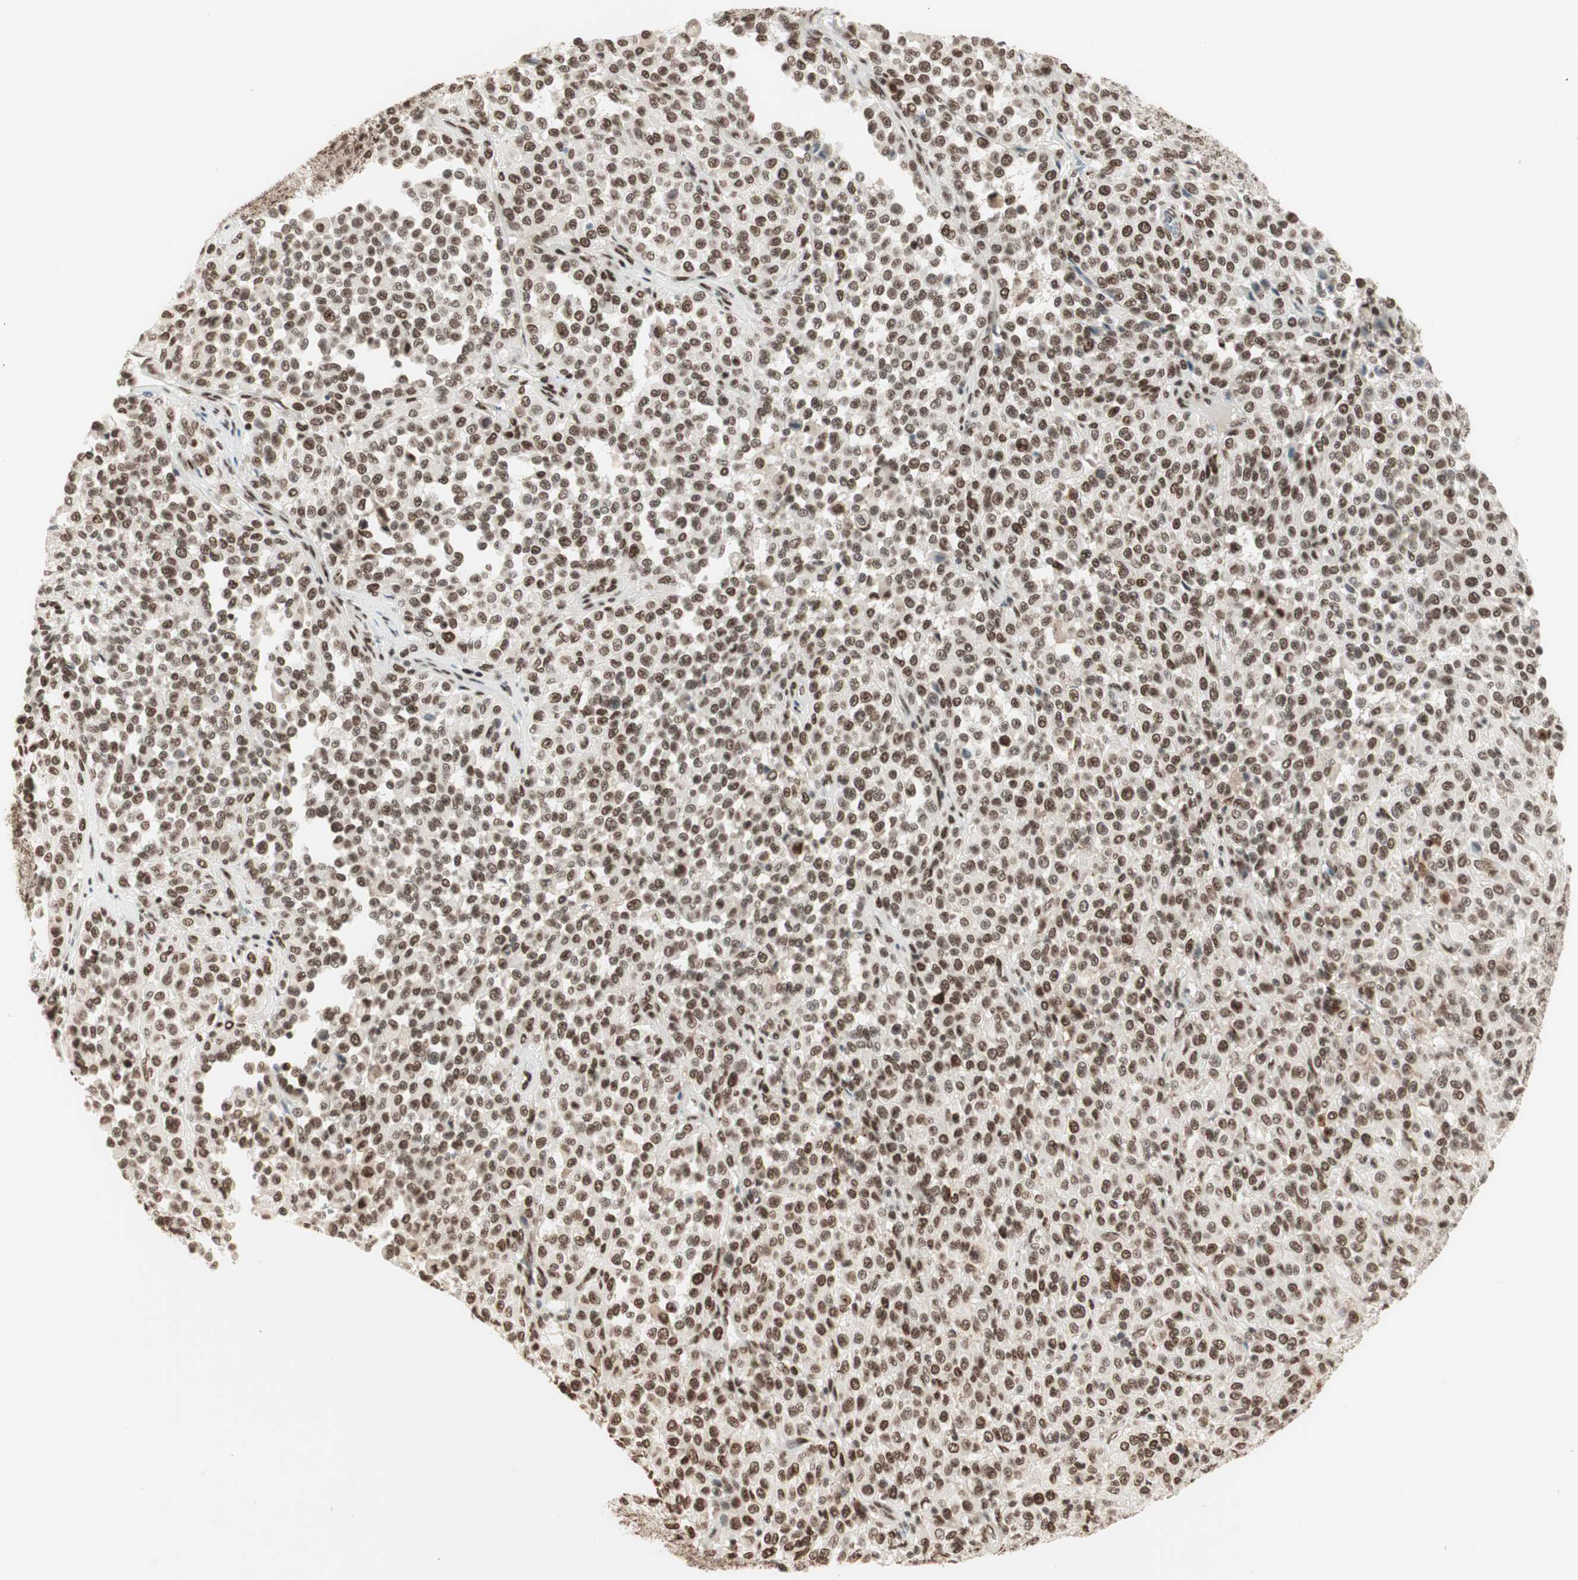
{"staining": {"intensity": "strong", "quantity": ">75%", "location": "nuclear"}, "tissue": "melanoma", "cell_type": "Tumor cells", "image_type": "cancer", "snomed": [{"axis": "morphology", "description": "Malignant melanoma, Metastatic site"}, {"axis": "topography", "description": "Pancreas"}], "caption": "Immunohistochemical staining of malignant melanoma (metastatic site) demonstrates high levels of strong nuclear protein staining in about >75% of tumor cells. (Brightfield microscopy of DAB IHC at high magnification).", "gene": "SMARCE1", "patient": {"sex": "female", "age": 30}}